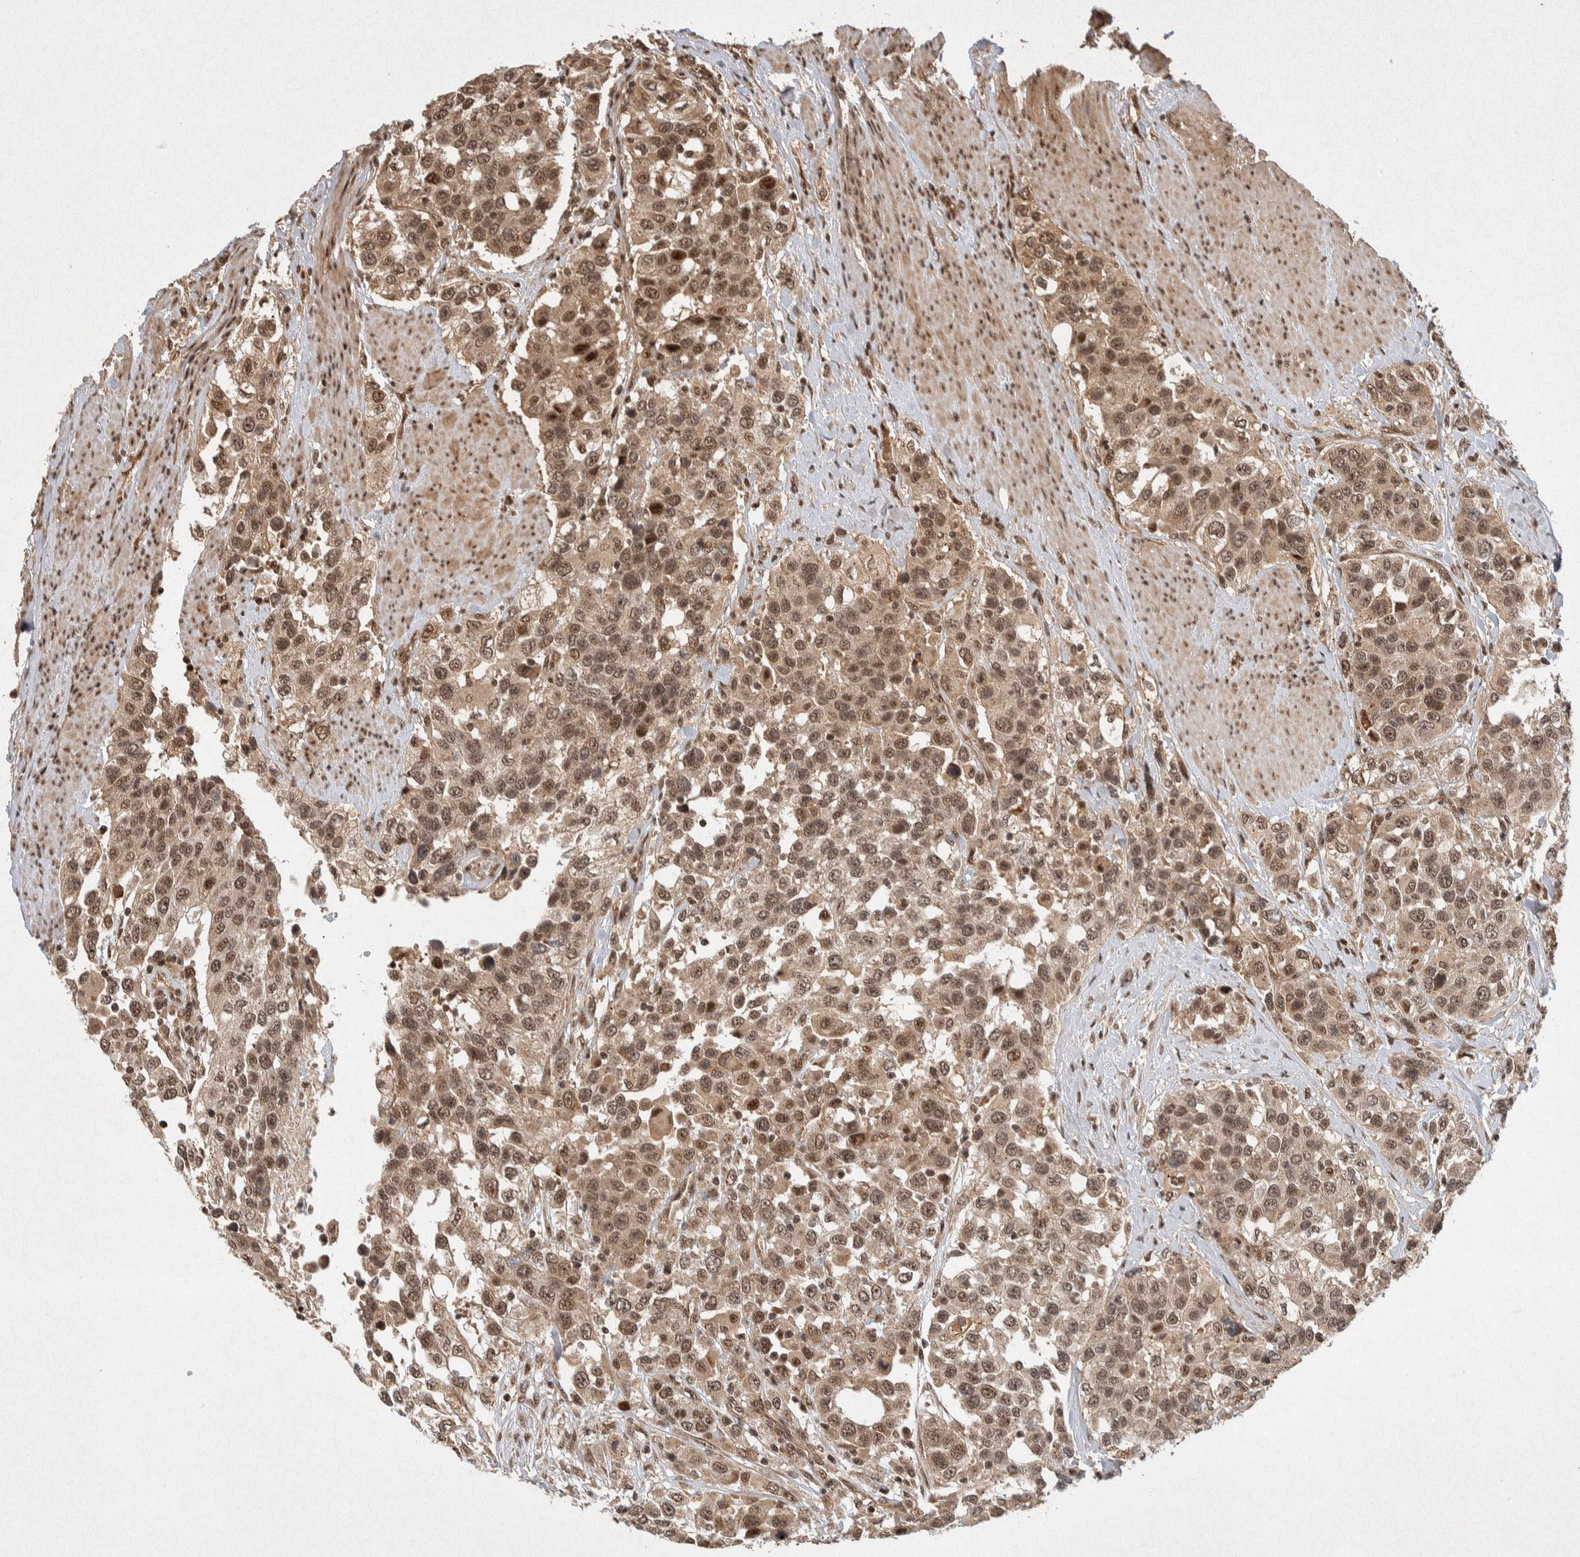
{"staining": {"intensity": "moderate", "quantity": ">75%", "location": "cytoplasmic/membranous,nuclear"}, "tissue": "urothelial cancer", "cell_type": "Tumor cells", "image_type": "cancer", "snomed": [{"axis": "morphology", "description": "Urothelial carcinoma, High grade"}, {"axis": "topography", "description": "Urinary bladder"}], "caption": "Moderate cytoplasmic/membranous and nuclear staining is present in approximately >75% of tumor cells in urothelial carcinoma (high-grade).", "gene": "TOR1B", "patient": {"sex": "female", "age": 80}}